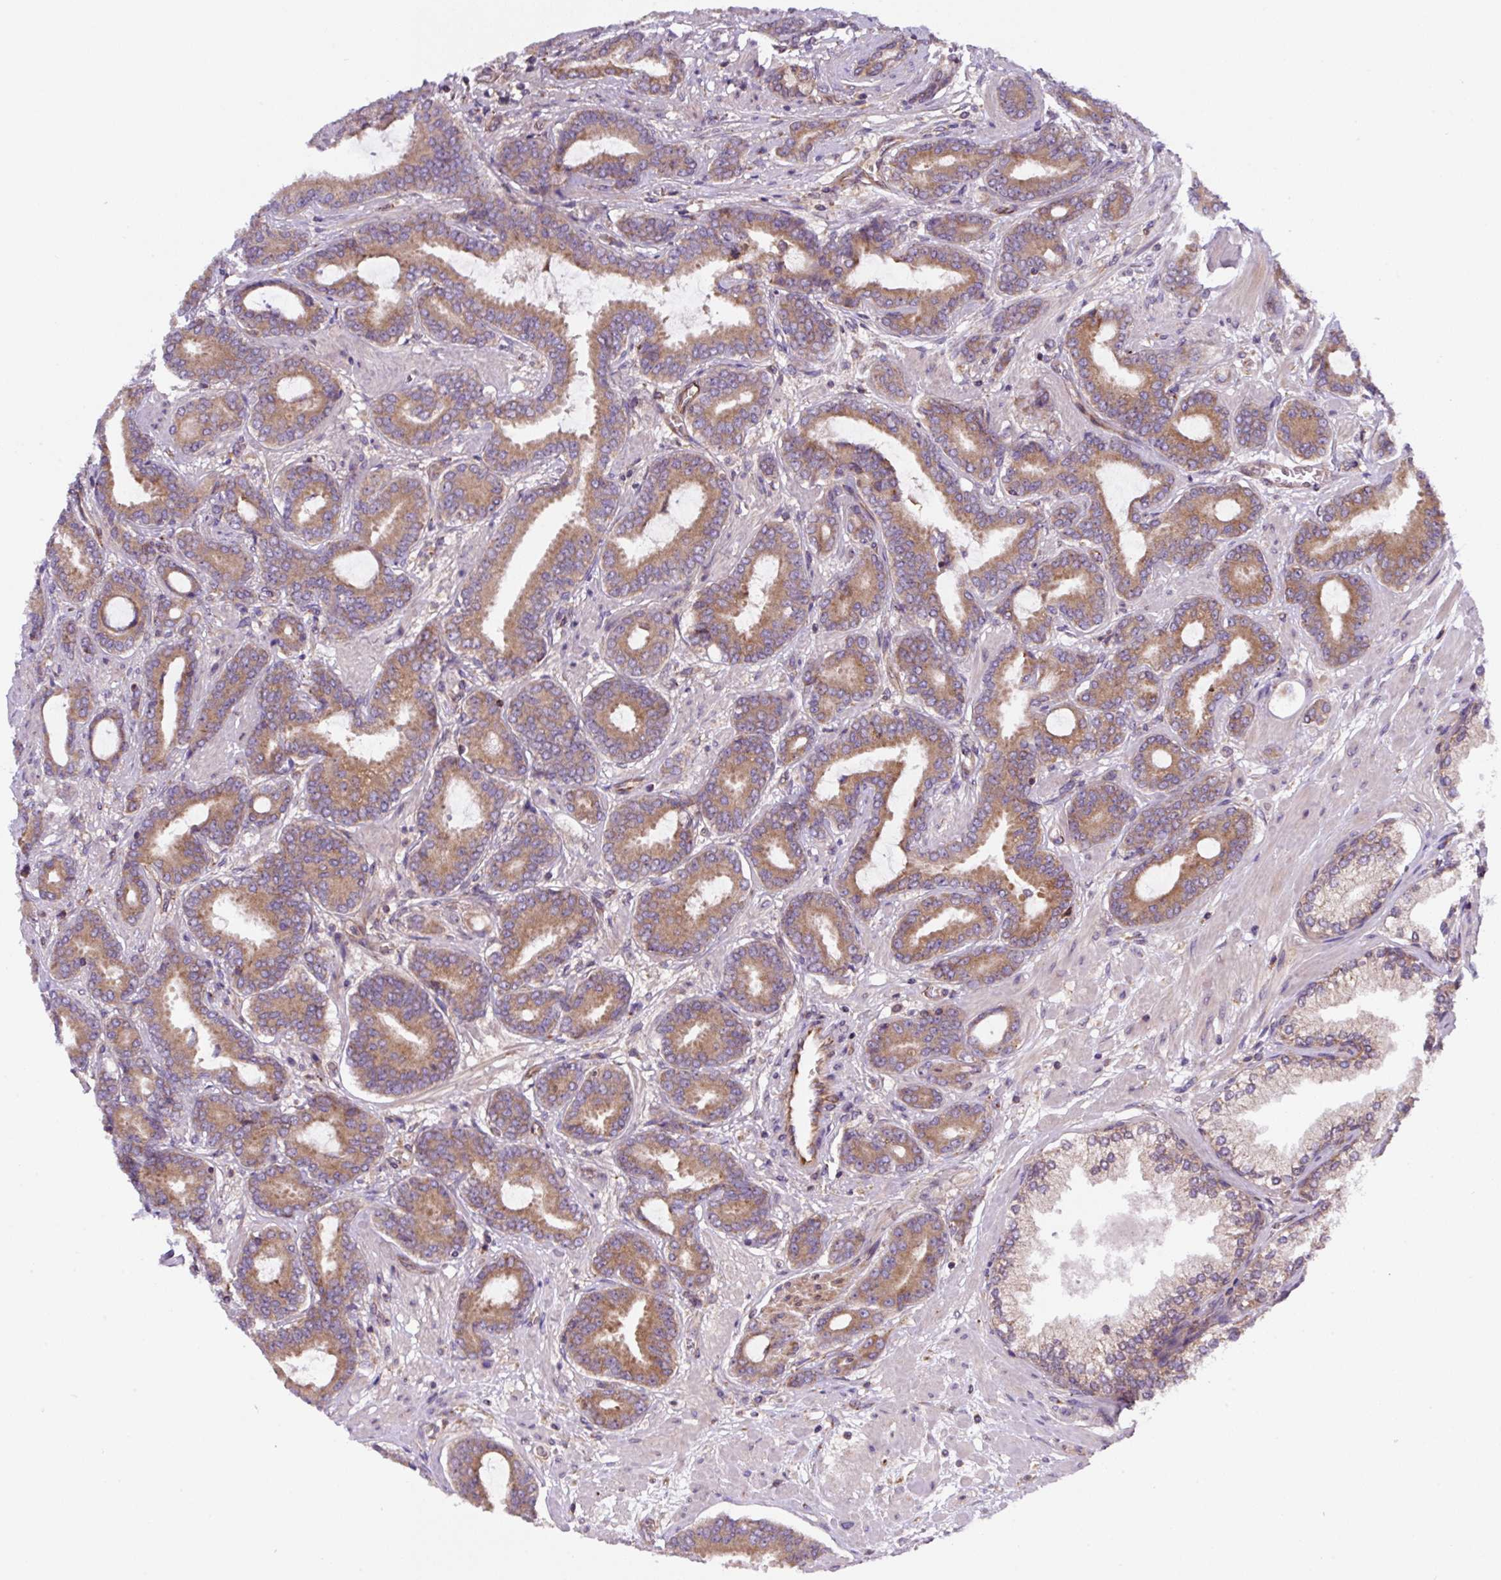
{"staining": {"intensity": "moderate", "quantity": ">75%", "location": "cytoplasmic/membranous"}, "tissue": "prostate cancer", "cell_type": "Tumor cells", "image_type": "cancer", "snomed": [{"axis": "morphology", "description": "Adenocarcinoma, Low grade"}, {"axis": "topography", "description": "Prostate and seminal vesicle, NOS"}], "caption": "Tumor cells demonstrate moderate cytoplasmic/membranous expression in about >75% of cells in prostate cancer.", "gene": "APOBEC3D", "patient": {"sex": "male", "age": 61}}